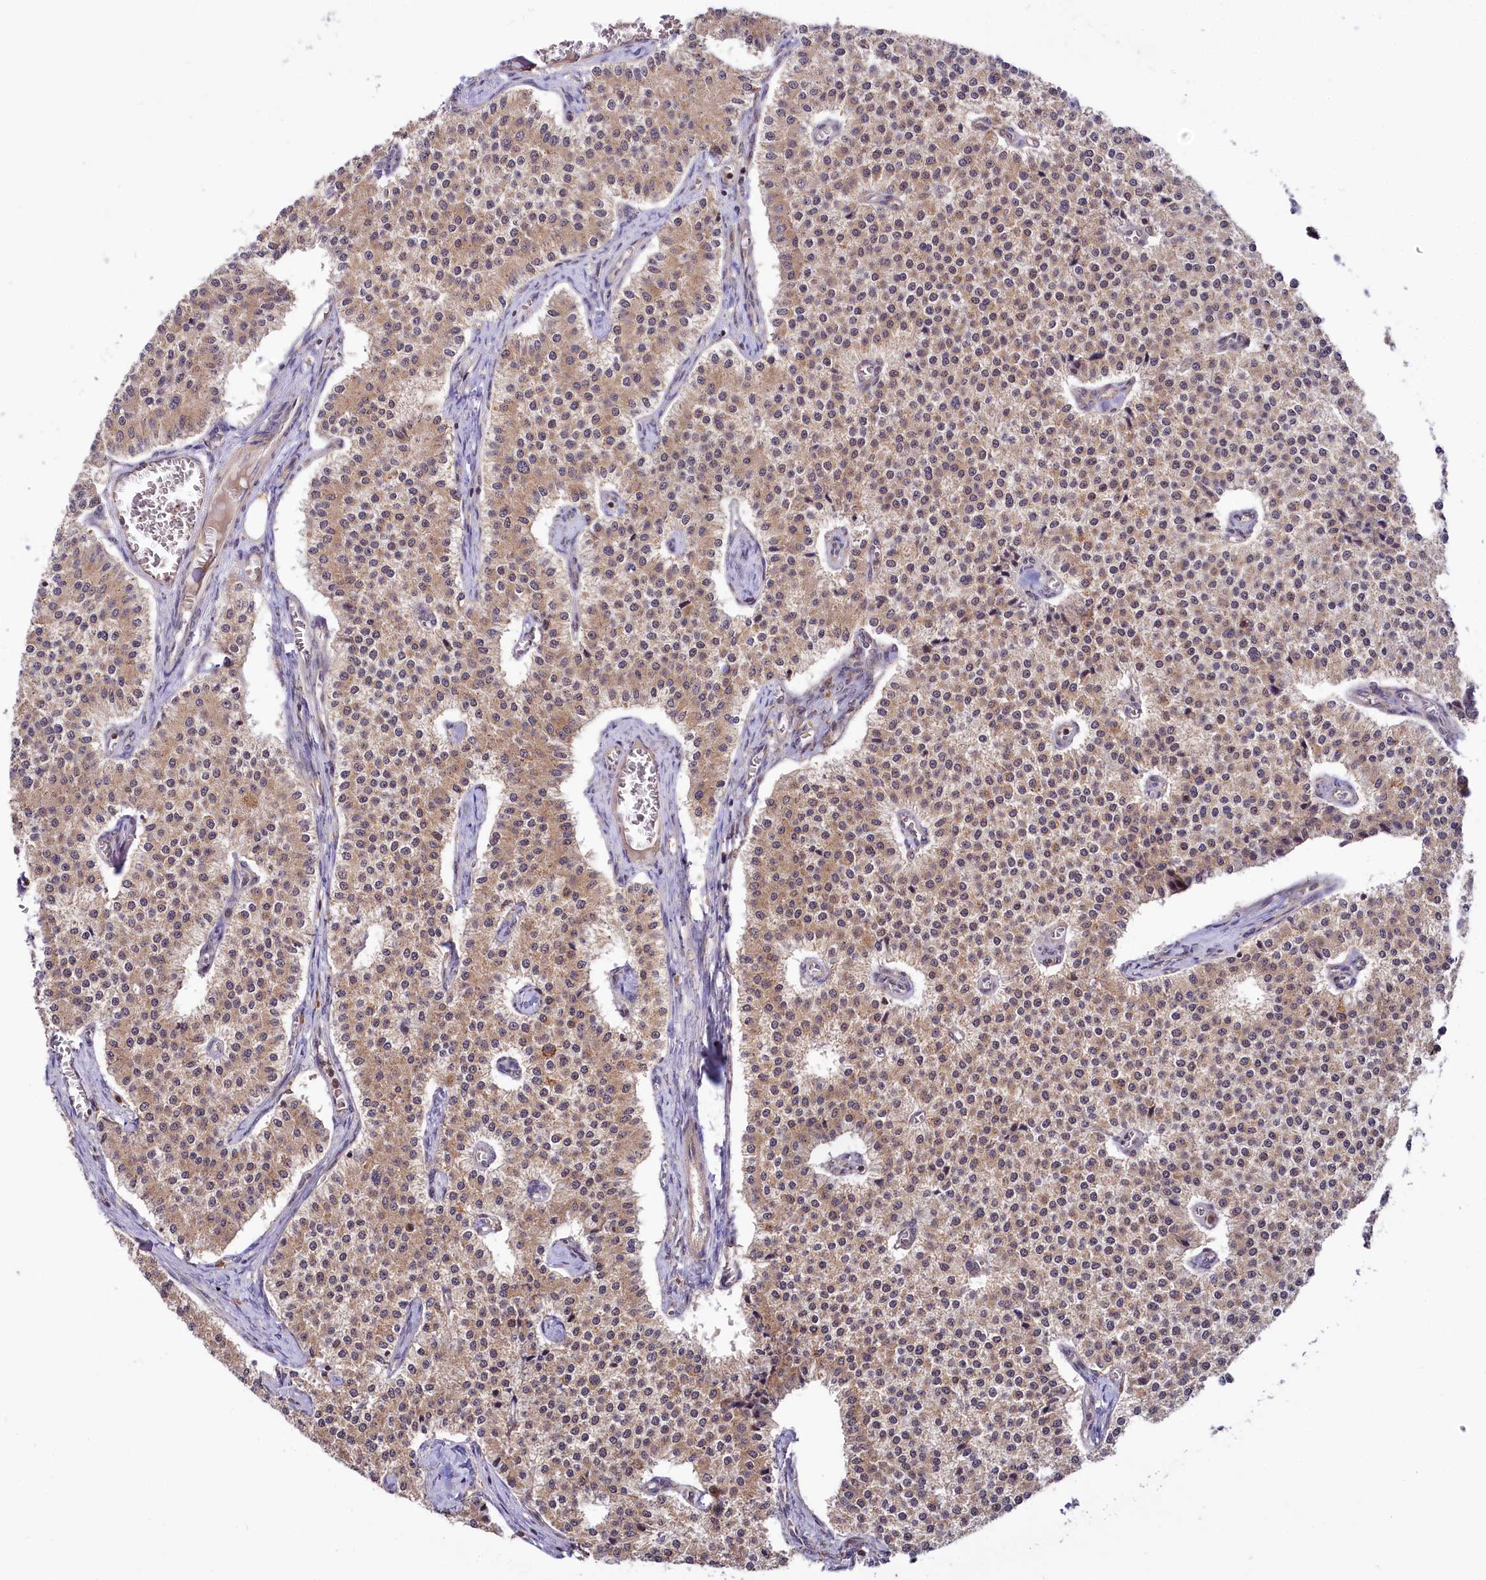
{"staining": {"intensity": "moderate", "quantity": ">75%", "location": "cytoplasmic/membranous,nuclear"}, "tissue": "carcinoid", "cell_type": "Tumor cells", "image_type": "cancer", "snomed": [{"axis": "morphology", "description": "Carcinoid, malignant, NOS"}, {"axis": "topography", "description": "Colon"}], "caption": "Protein expression by immunohistochemistry (IHC) shows moderate cytoplasmic/membranous and nuclear staining in about >75% of tumor cells in malignant carcinoid.", "gene": "UBE3A", "patient": {"sex": "female", "age": 52}}